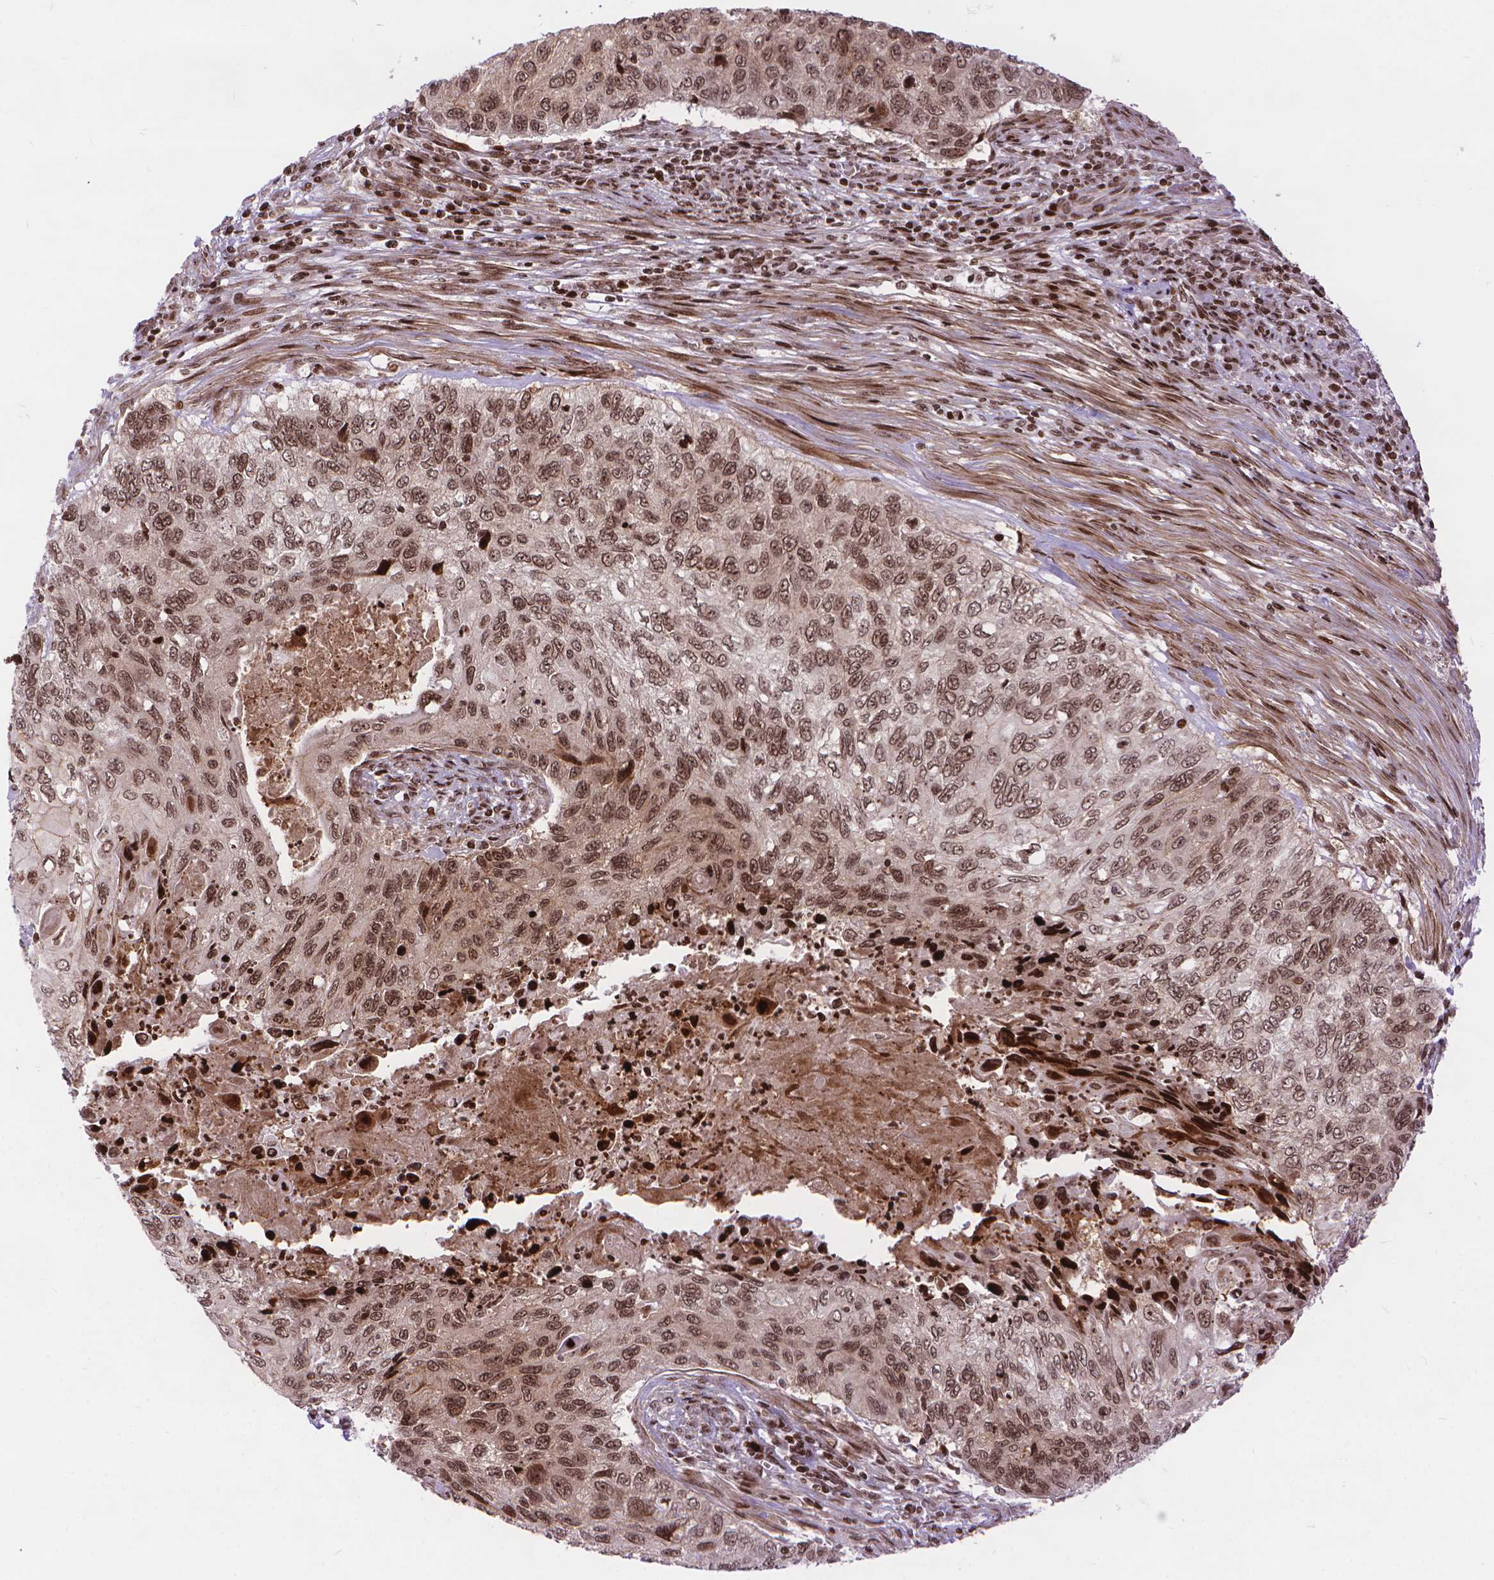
{"staining": {"intensity": "moderate", "quantity": ">75%", "location": "nuclear"}, "tissue": "cervical cancer", "cell_type": "Tumor cells", "image_type": "cancer", "snomed": [{"axis": "morphology", "description": "Squamous cell carcinoma, NOS"}, {"axis": "topography", "description": "Cervix"}], "caption": "Cervical squamous cell carcinoma stained for a protein (brown) exhibits moderate nuclear positive expression in approximately >75% of tumor cells.", "gene": "AMER1", "patient": {"sex": "female", "age": 70}}